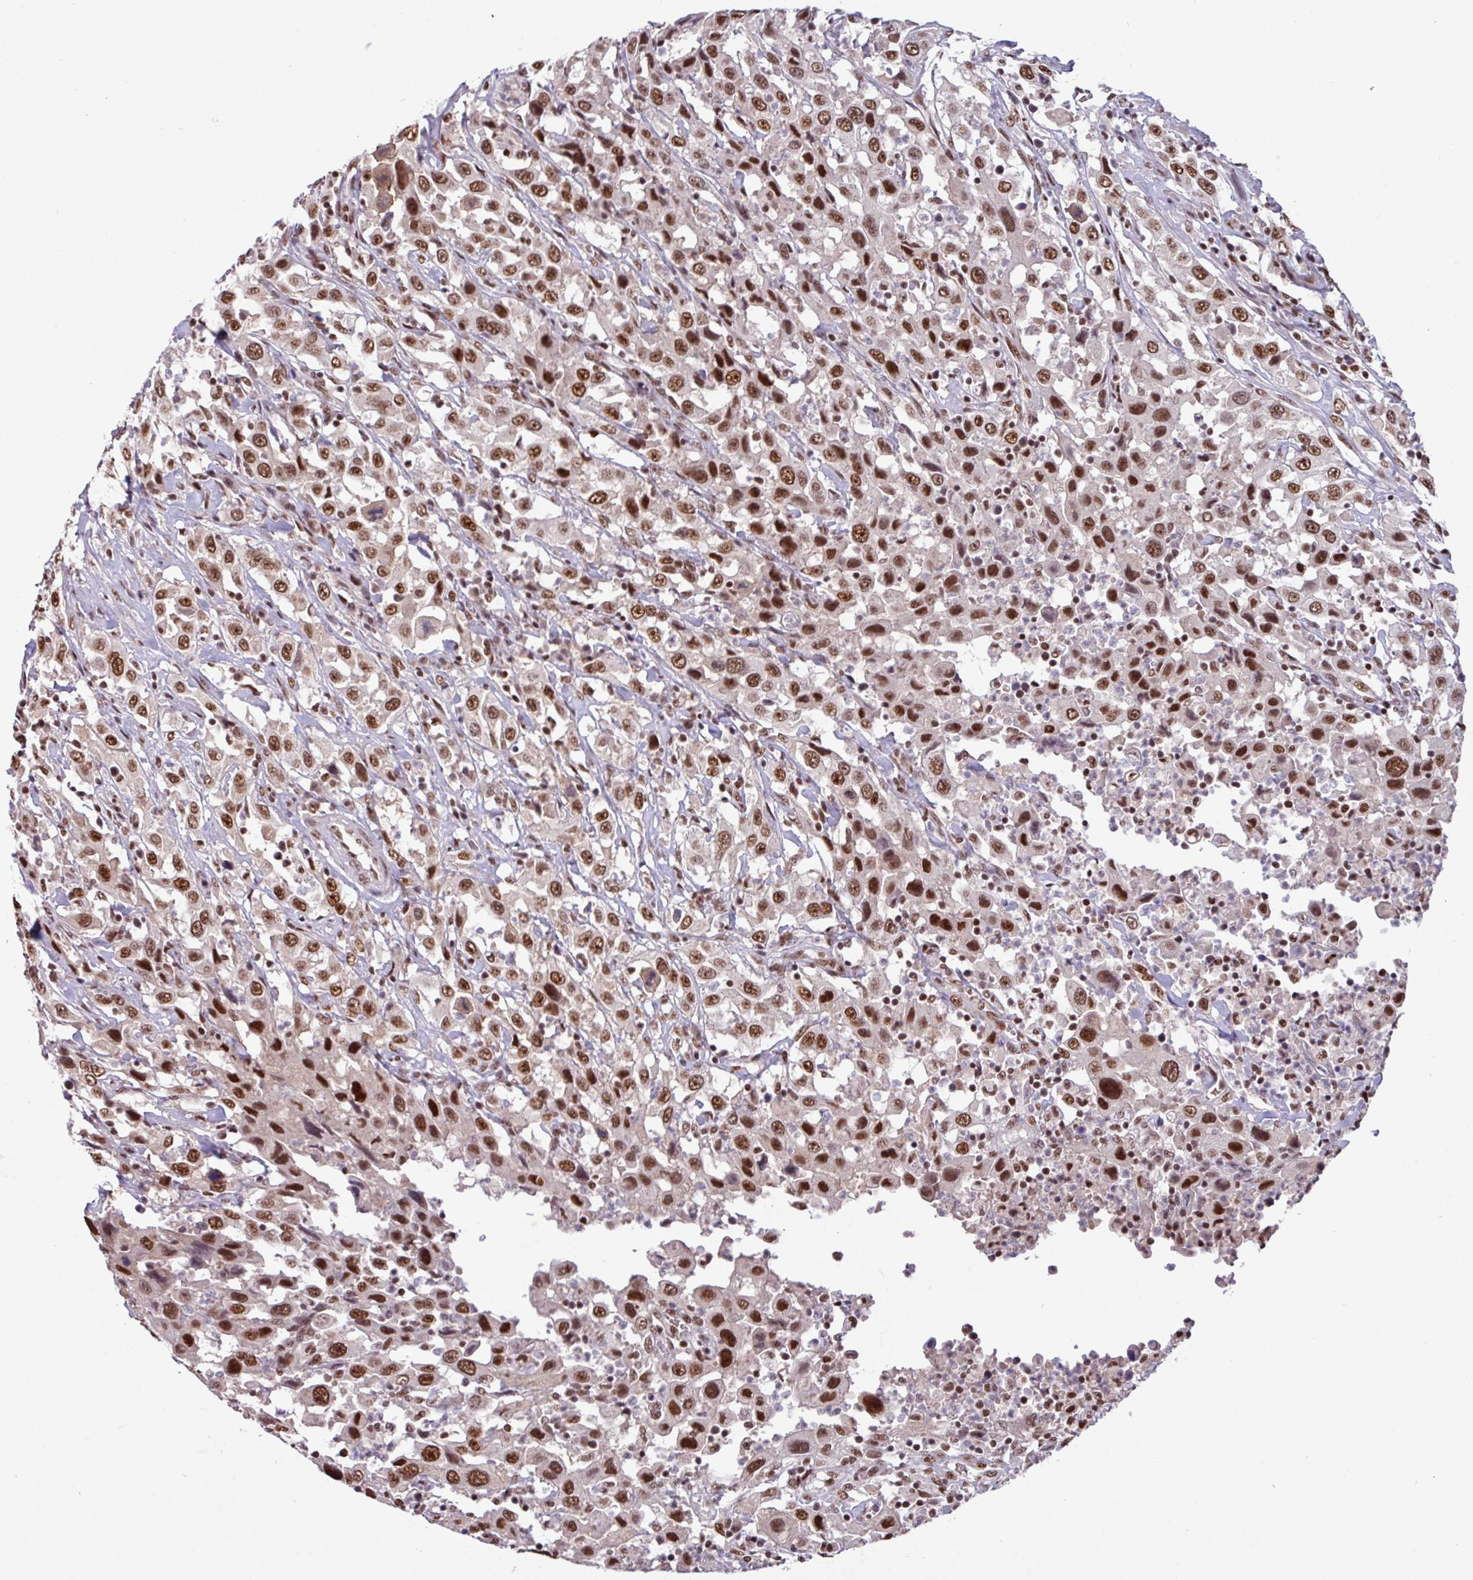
{"staining": {"intensity": "strong", "quantity": ">75%", "location": "nuclear"}, "tissue": "urothelial cancer", "cell_type": "Tumor cells", "image_type": "cancer", "snomed": [{"axis": "morphology", "description": "Urothelial carcinoma, High grade"}, {"axis": "topography", "description": "Urinary bladder"}], "caption": "A photomicrograph of human high-grade urothelial carcinoma stained for a protein exhibits strong nuclear brown staining in tumor cells. (brown staining indicates protein expression, while blue staining denotes nuclei).", "gene": "TDG", "patient": {"sex": "male", "age": 61}}